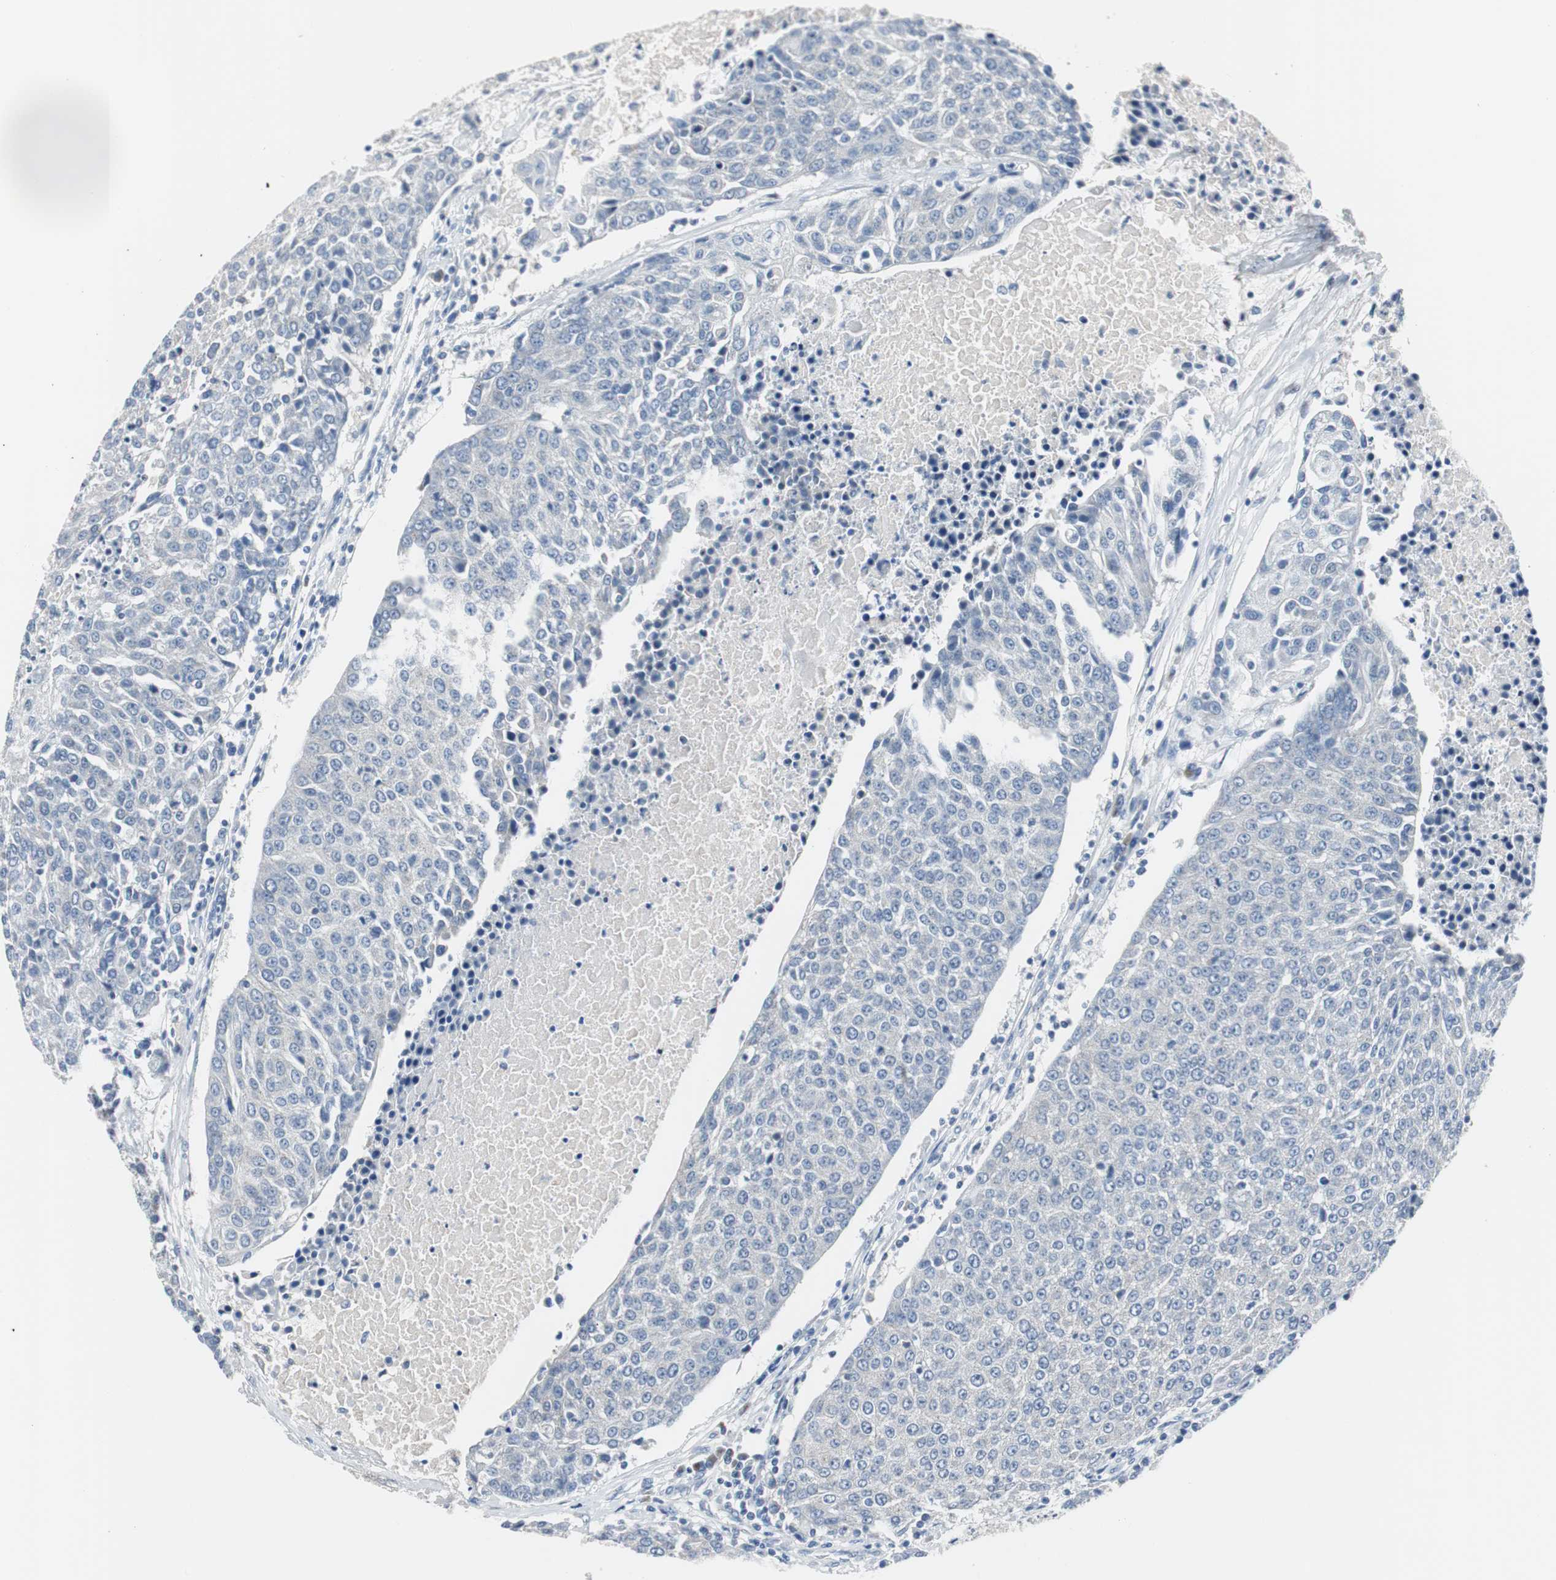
{"staining": {"intensity": "negative", "quantity": "none", "location": "none"}, "tissue": "urothelial cancer", "cell_type": "Tumor cells", "image_type": "cancer", "snomed": [{"axis": "morphology", "description": "Urothelial carcinoma, High grade"}, {"axis": "topography", "description": "Urinary bladder"}], "caption": "Immunohistochemistry (IHC) micrograph of human urothelial cancer stained for a protein (brown), which demonstrates no positivity in tumor cells. Nuclei are stained in blue.", "gene": "SOX30", "patient": {"sex": "female", "age": 85}}